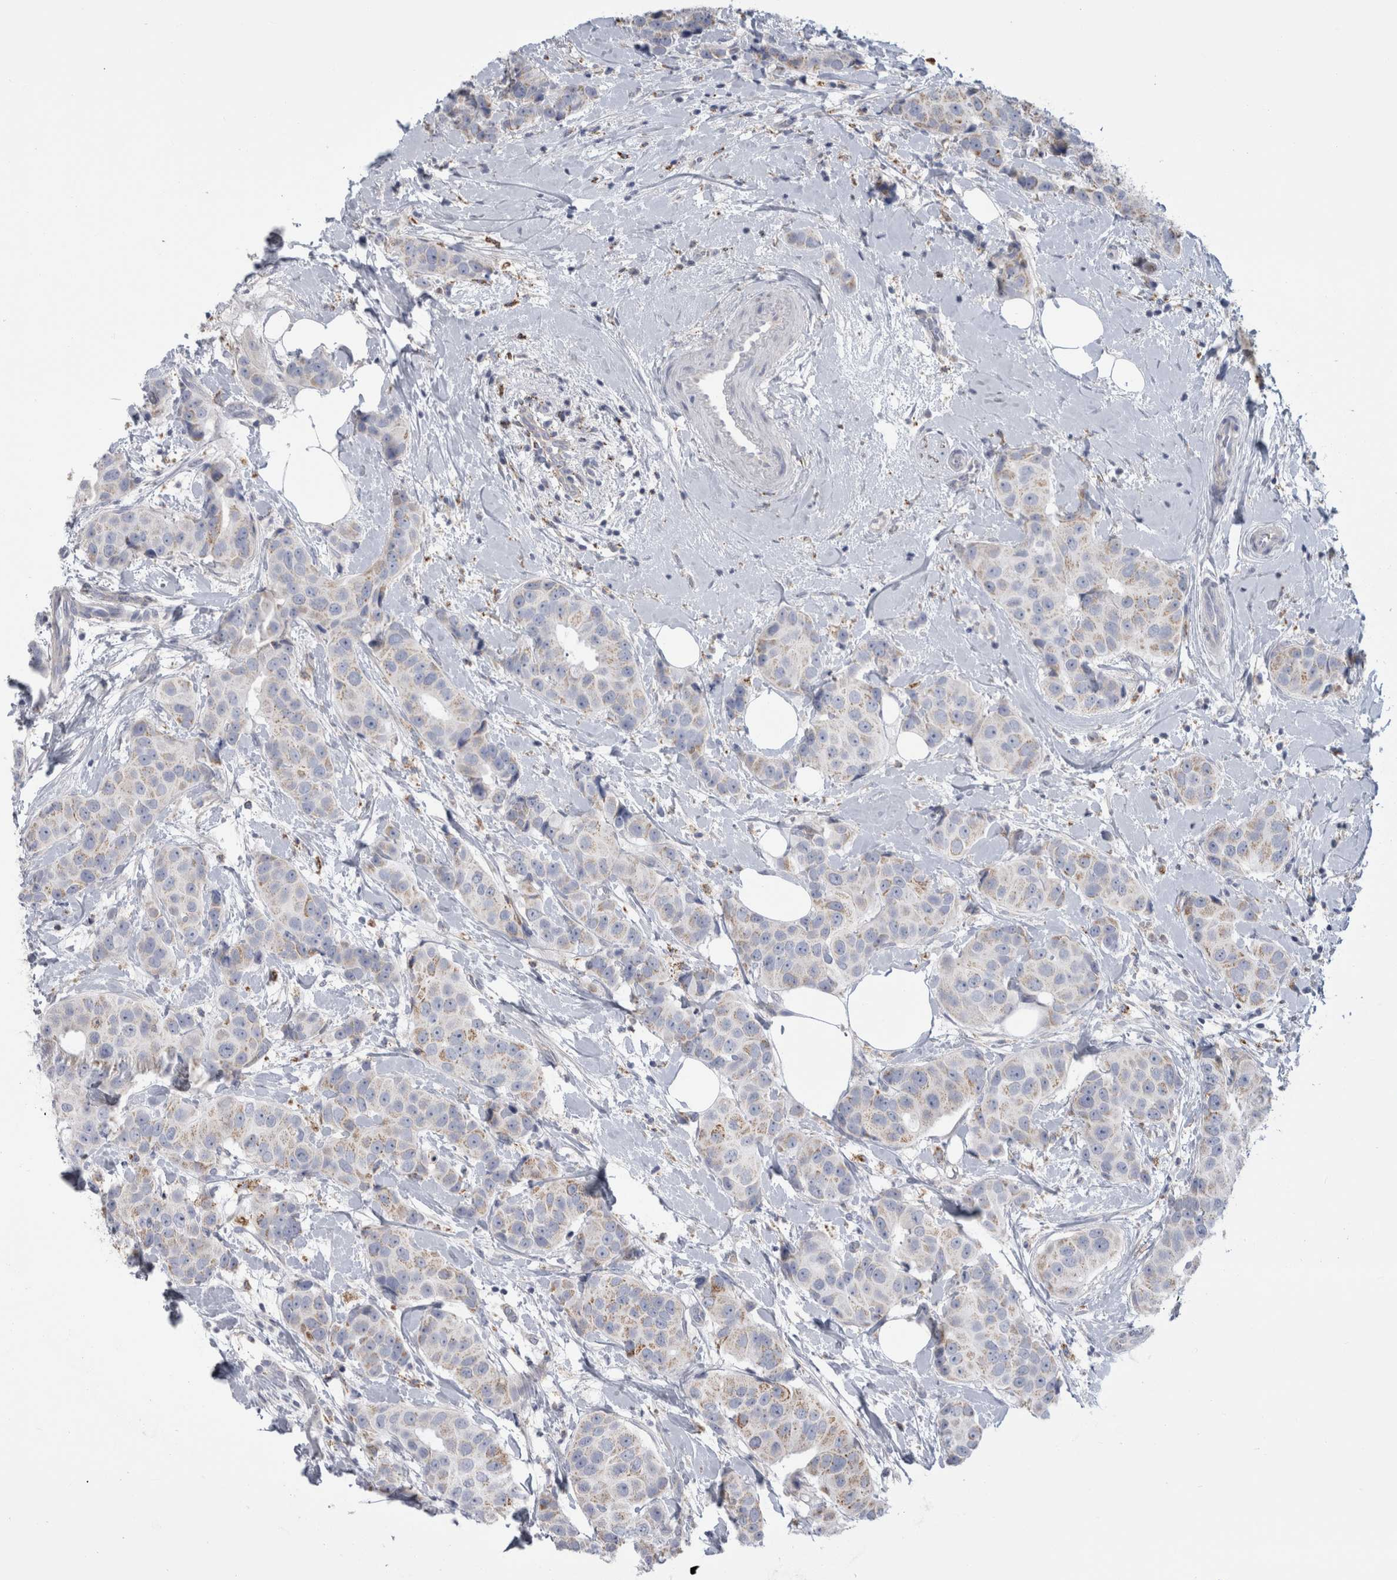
{"staining": {"intensity": "weak", "quantity": "25%-75%", "location": "cytoplasmic/membranous"}, "tissue": "breast cancer", "cell_type": "Tumor cells", "image_type": "cancer", "snomed": [{"axis": "morphology", "description": "Normal tissue, NOS"}, {"axis": "morphology", "description": "Duct carcinoma"}, {"axis": "topography", "description": "Breast"}], "caption": "Invasive ductal carcinoma (breast) stained with IHC displays weak cytoplasmic/membranous staining in approximately 25%-75% of tumor cells.", "gene": "GATM", "patient": {"sex": "female", "age": 39}}